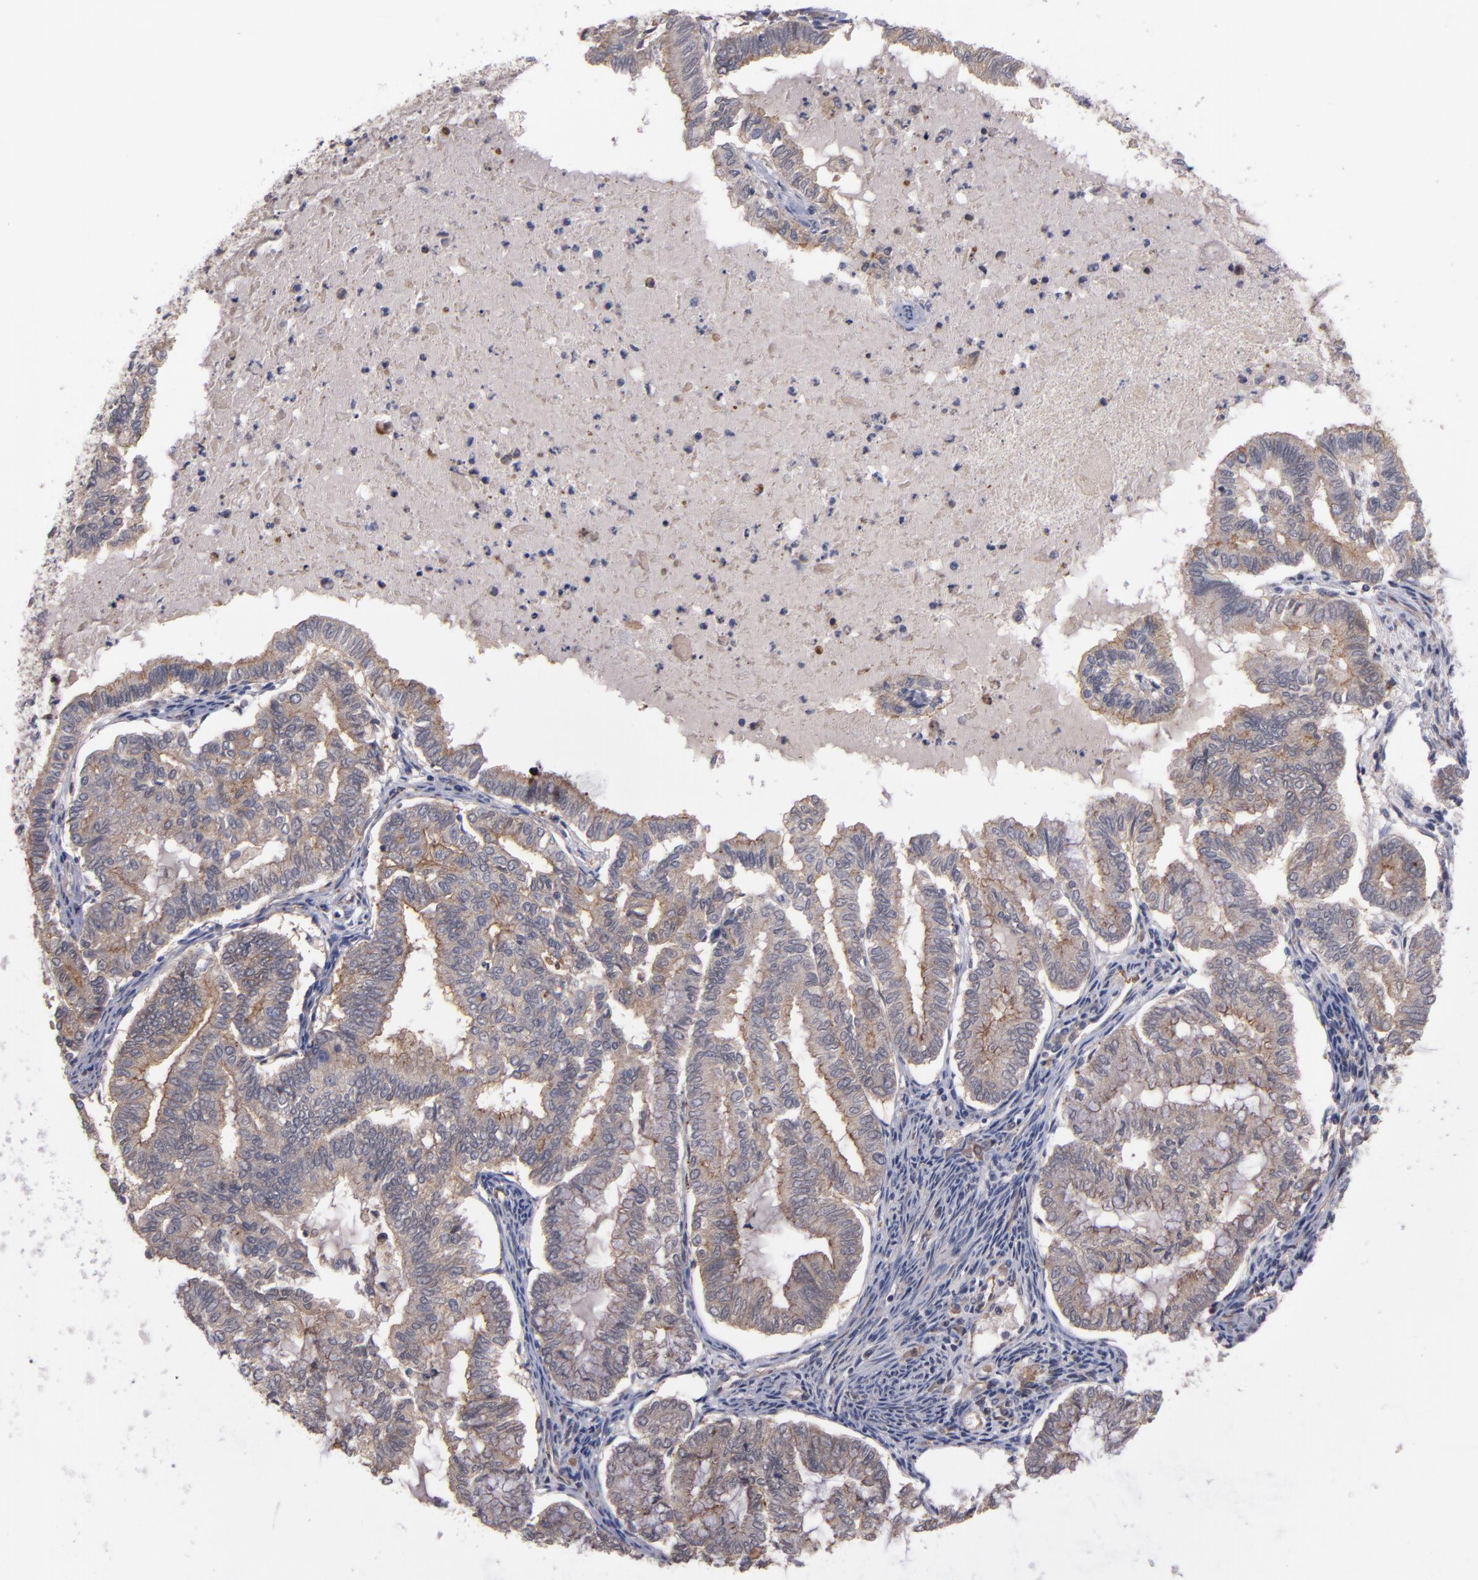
{"staining": {"intensity": "weak", "quantity": ">75%", "location": "cytoplasmic/membranous"}, "tissue": "endometrial cancer", "cell_type": "Tumor cells", "image_type": "cancer", "snomed": [{"axis": "morphology", "description": "Adenocarcinoma, NOS"}, {"axis": "topography", "description": "Endometrium"}], "caption": "This is an image of immunohistochemistry (IHC) staining of endometrial cancer, which shows weak staining in the cytoplasmic/membranous of tumor cells.", "gene": "CTSO", "patient": {"sex": "female", "age": 79}}